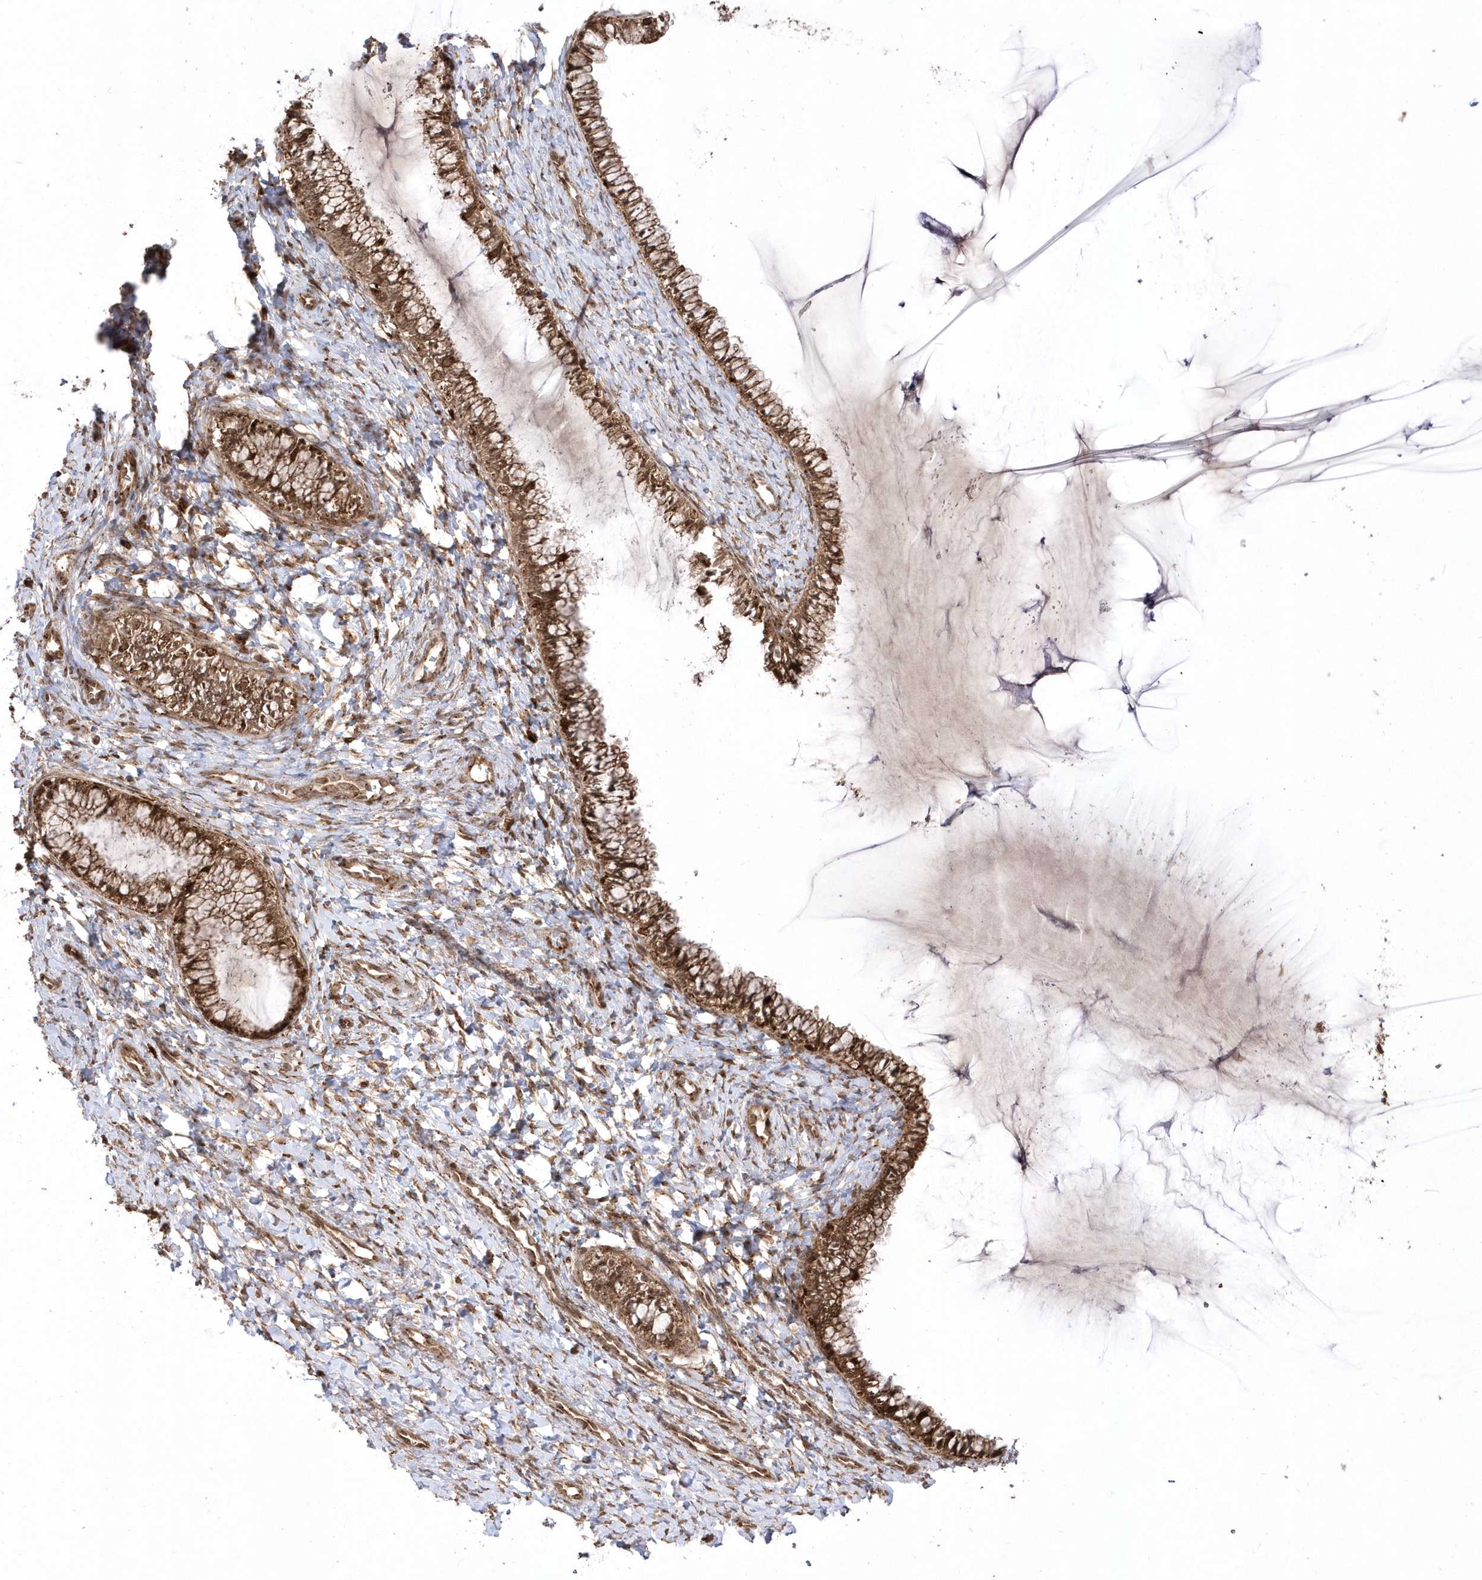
{"staining": {"intensity": "strong", "quantity": ">75%", "location": "cytoplasmic/membranous,nuclear"}, "tissue": "cervix", "cell_type": "Glandular cells", "image_type": "normal", "snomed": [{"axis": "morphology", "description": "Normal tissue, NOS"}, {"axis": "morphology", "description": "Adenocarcinoma, NOS"}, {"axis": "topography", "description": "Cervix"}], "caption": "An image of cervix stained for a protein demonstrates strong cytoplasmic/membranous,nuclear brown staining in glandular cells. (IHC, brightfield microscopy, high magnification).", "gene": "EPC2", "patient": {"sex": "female", "age": 29}}